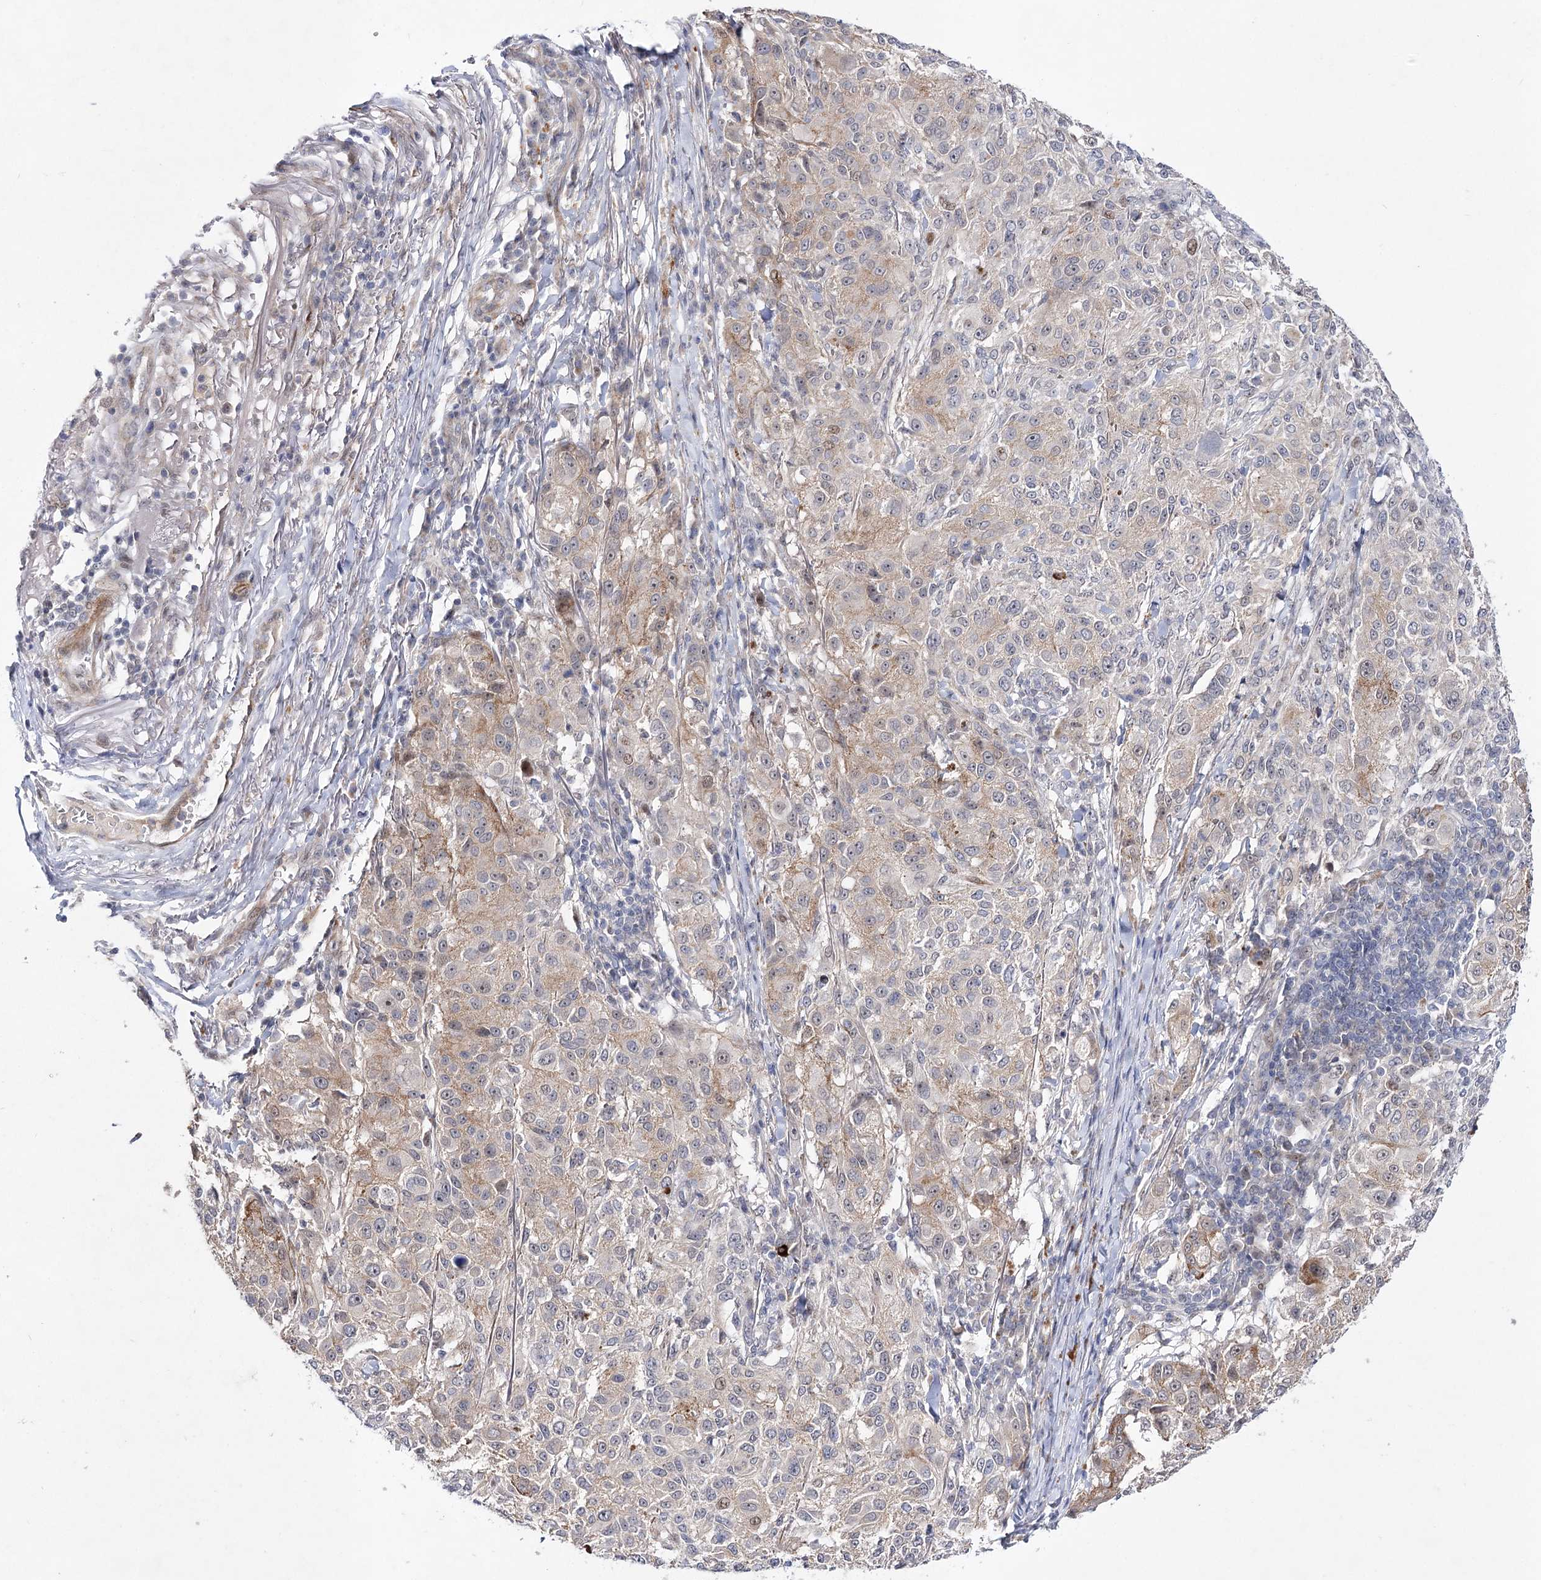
{"staining": {"intensity": "weak", "quantity": "<25%", "location": "cytoplasmic/membranous"}, "tissue": "melanoma", "cell_type": "Tumor cells", "image_type": "cancer", "snomed": [{"axis": "morphology", "description": "Necrosis, NOS"}, {"axis": "morphology", "description": "Malignant melanoma, NOS"}, {"axis": "topography", "description": "Skin"}], "caption": "Histopathology image shows no significant protein expression in tumor cells of melanoma.", "gene": "ARHGAP32", "patient": {"sex": "female", "age": 87}}